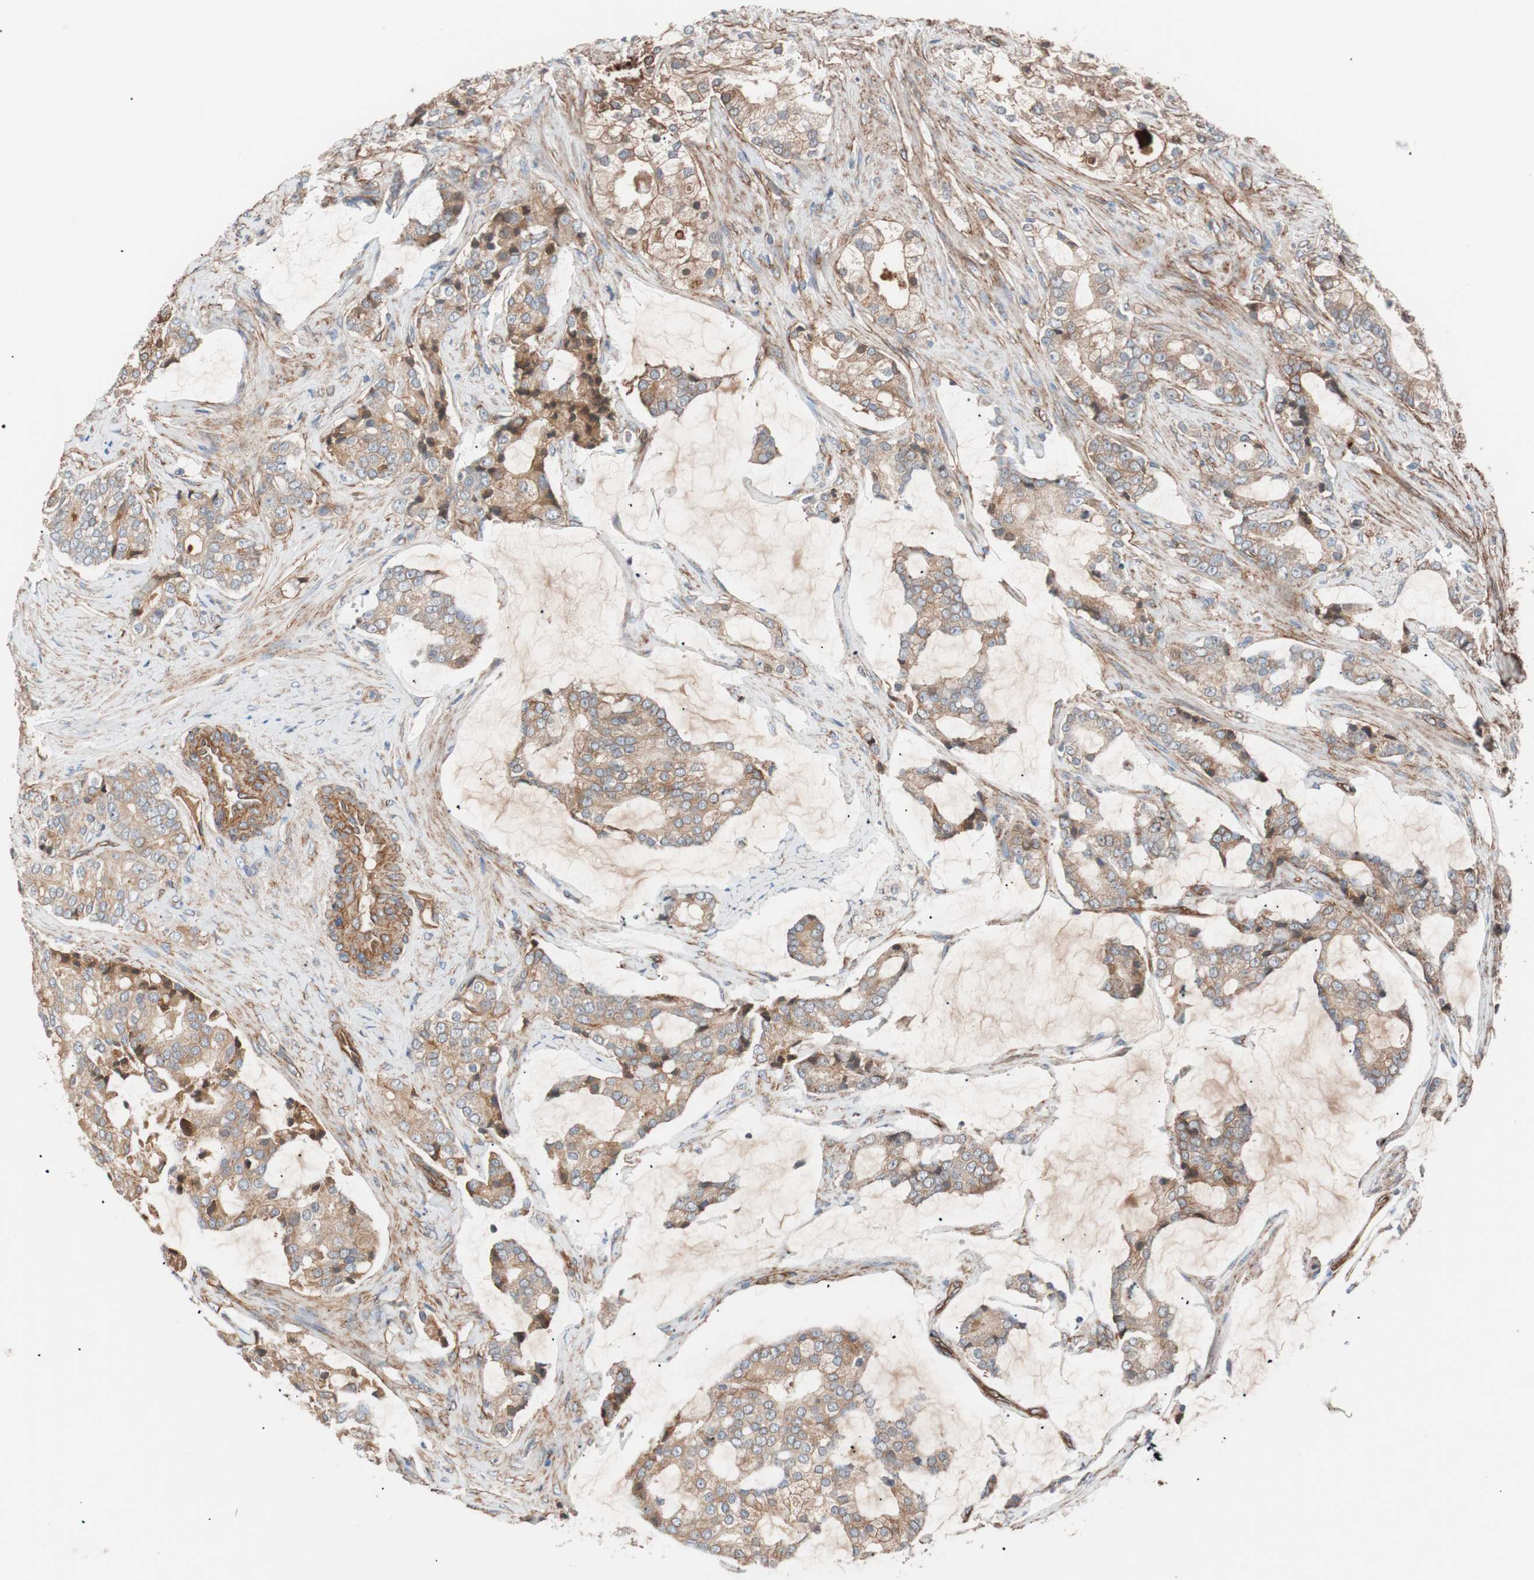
{"staining": {"intensity": "weak", "quantity": "25%-75%", "location": "cytoplasmic/membranous"}, "tissue": "prostate cancer", "cell_type": "Tumor cells", "image_type": "cancer", "snomed": [{"axis": "morphology", "description": "Adenocarcinoma, Low grade"}, {"axis": "topography", "description": "Prostate"}], "caption": "Tumor cells reveal weak cytoplasmic/membranous staining in about 25%-75% of cells in prostate low-grade adenocarcinoma.", "gene": "SPINT1", "patient": {"sex": "male", "age": 58}}